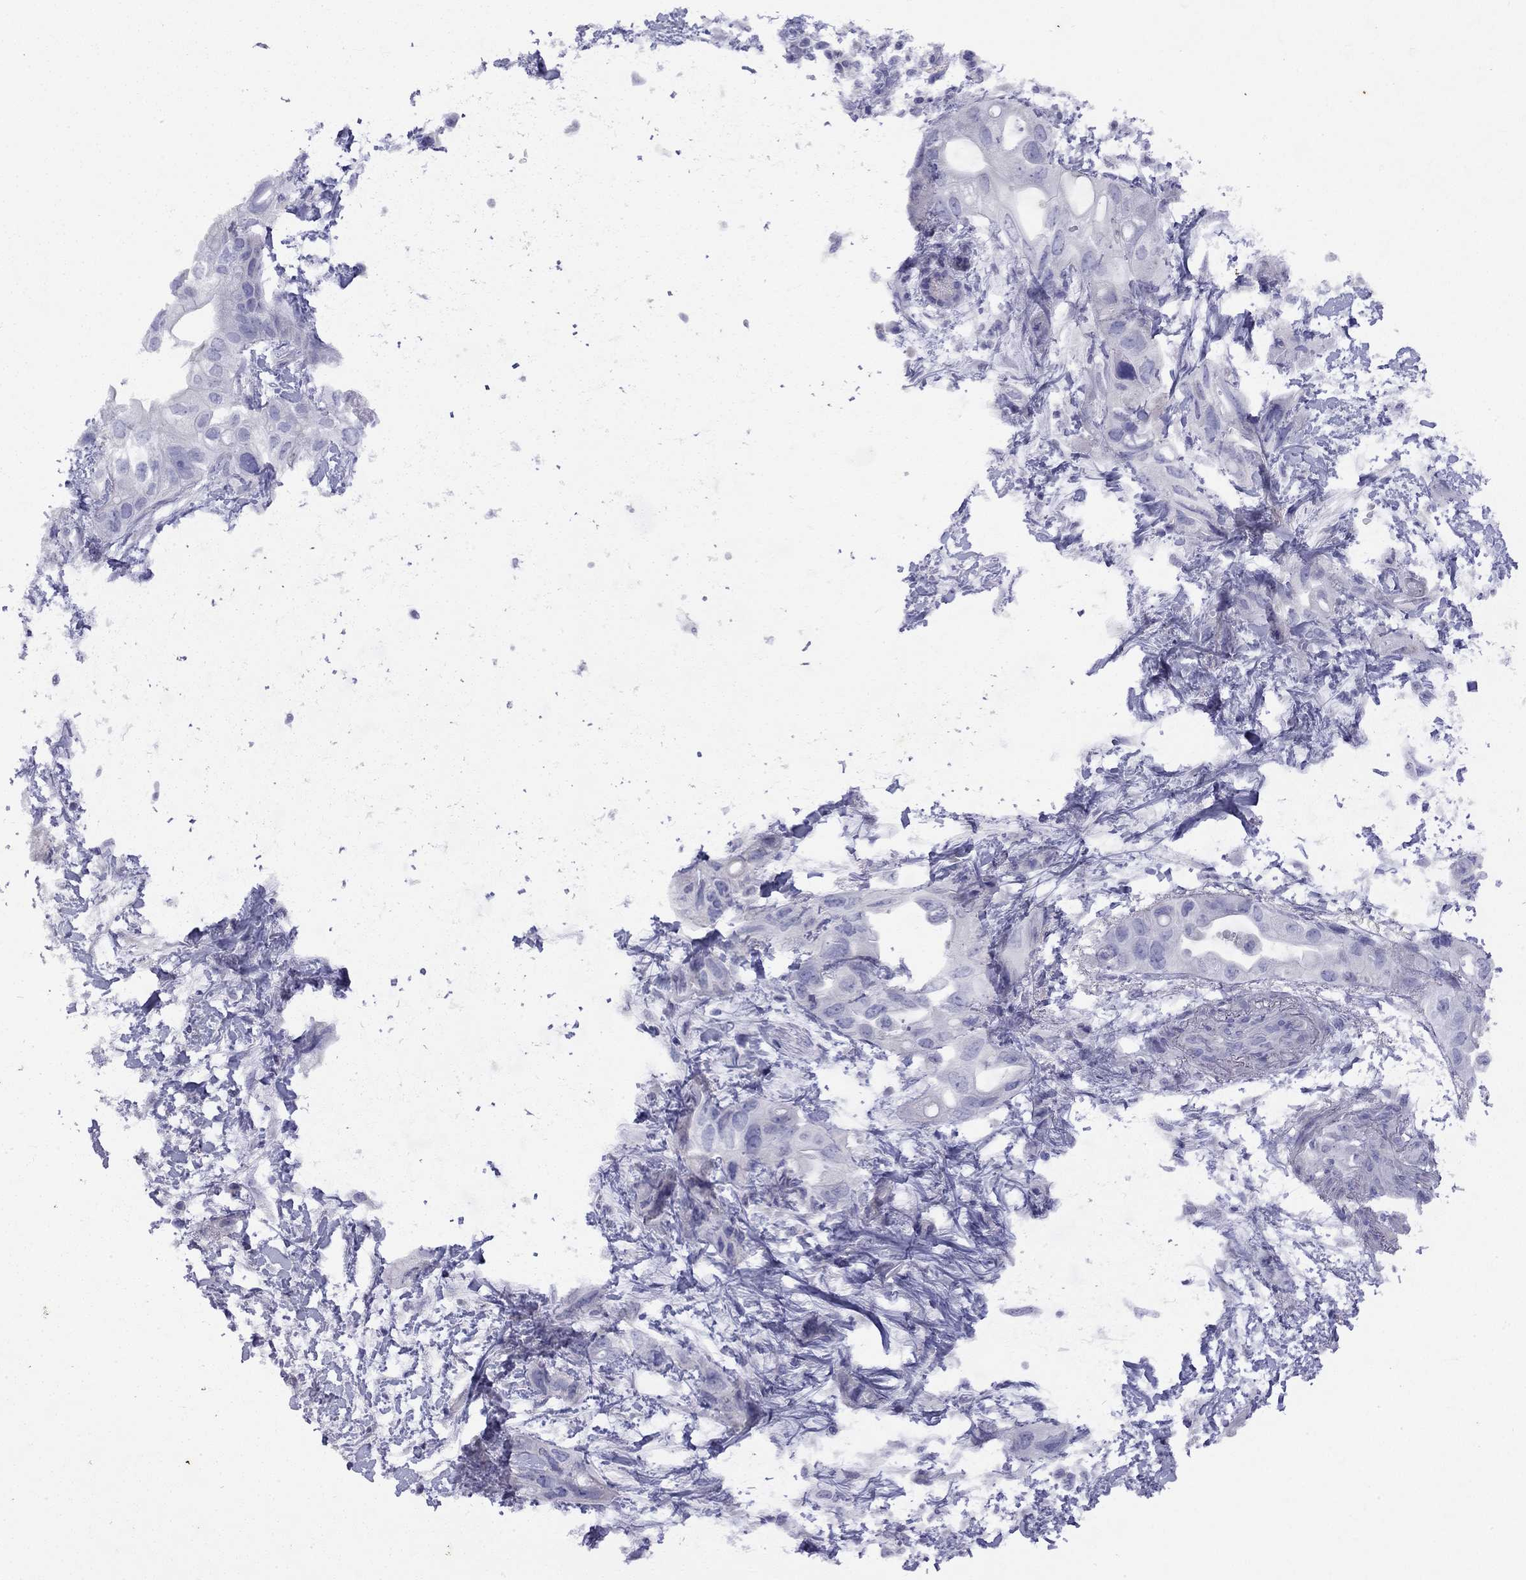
{"staining": {"intensity": "negative", "quantity": "none", "location": "none"}, "tissue": "pancreatic cancer", "cell_type": "Tumor cells", "image_type": "cancer", "snomed": [{"axis": "morphology", "description": "Adenocarcinoma, NOS"}, {"axis": "topography", "description": "Pancreas"}], "caption": "An image of human adenocarcinoma (pancreatic) is negative for staining in tumor cells.", "gene": "GNAT3", "patient": {"sex": "female", "age": 72}}